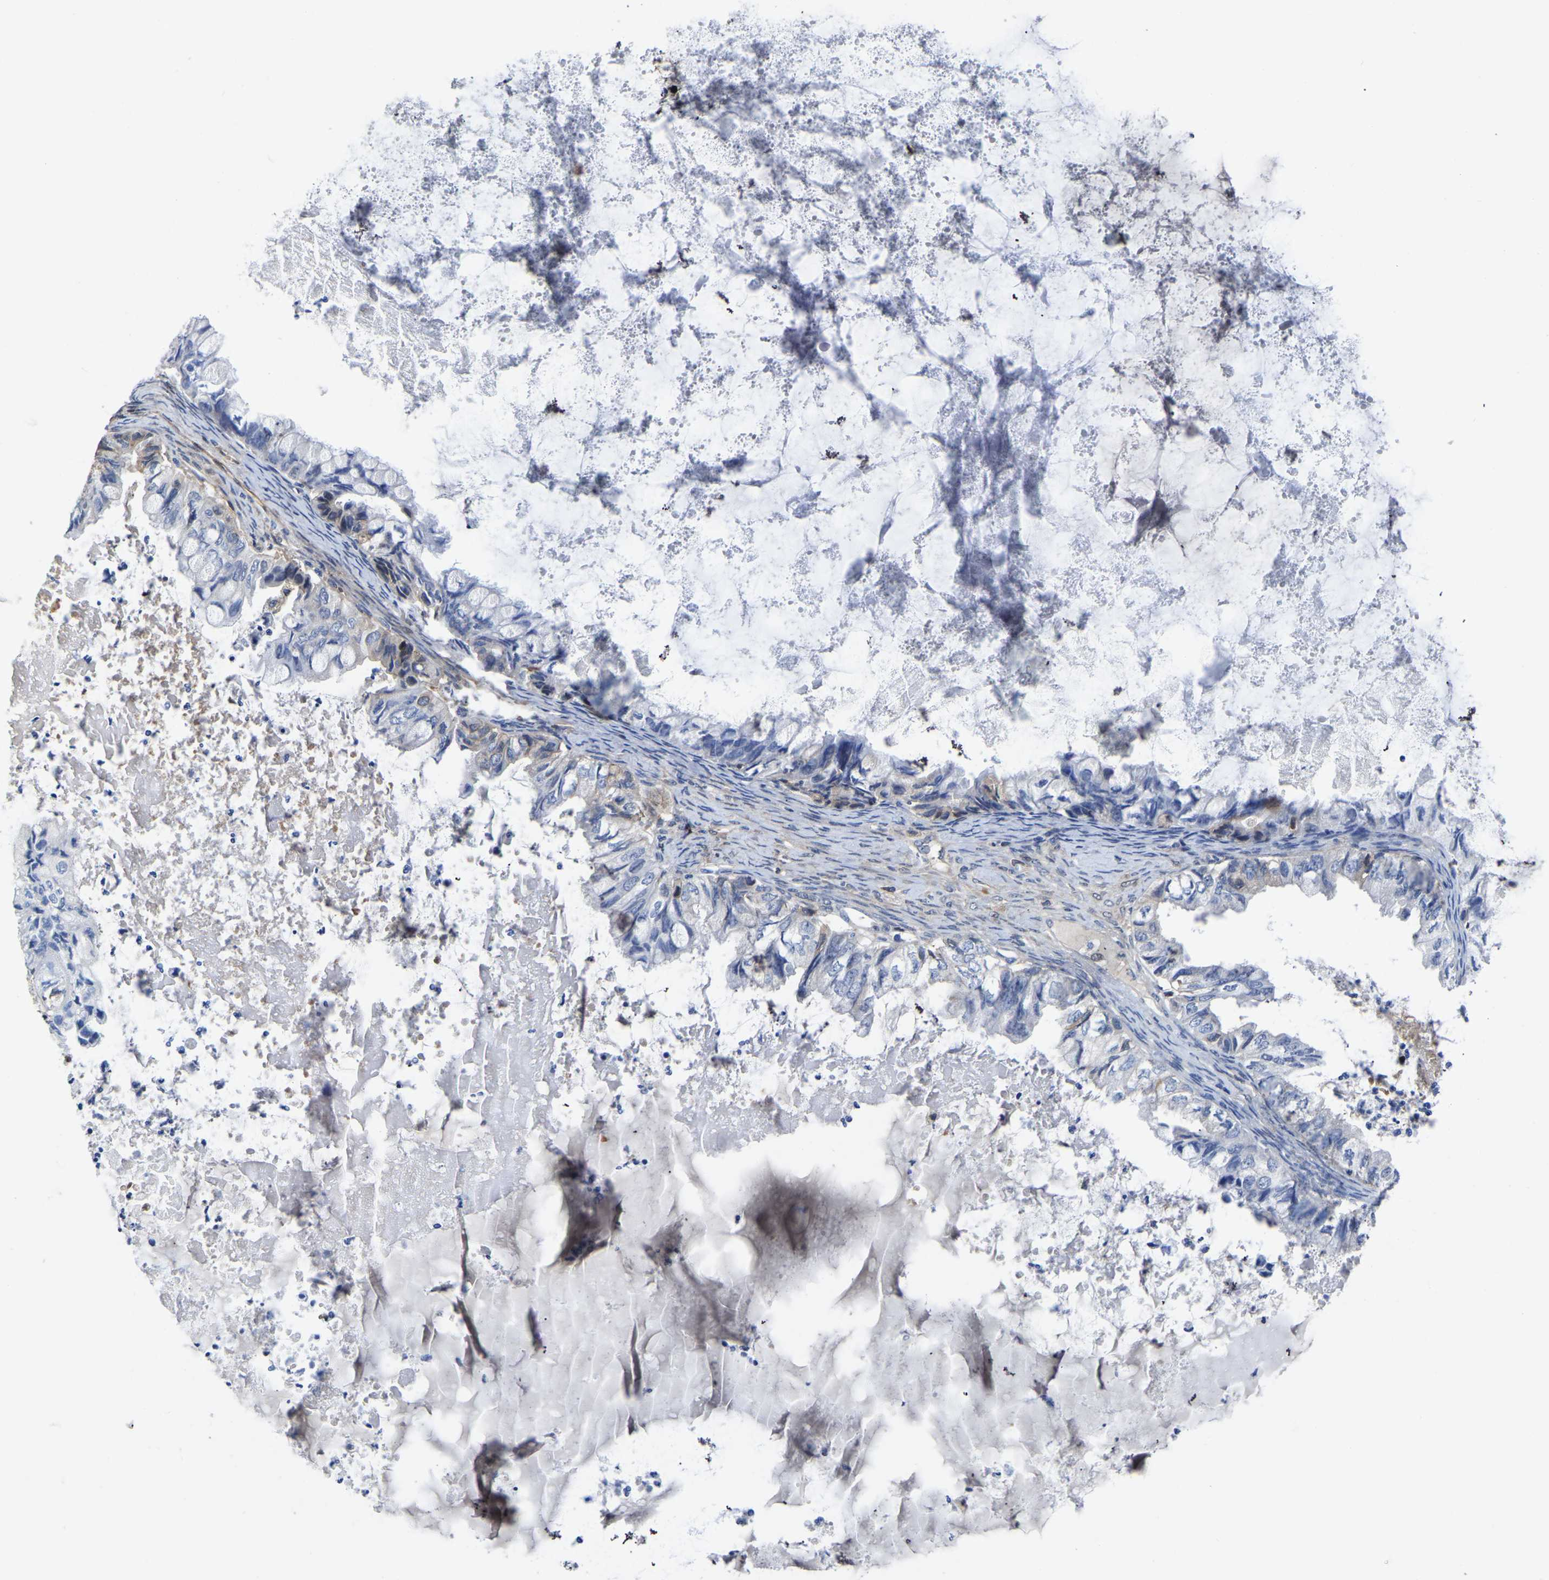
{"staining": {"intensity": "negative", "quantity": "none", "location": "none"}, "tissue": "ovarian cancer", "cell_type": "Tumor cells", "image_type": "cancer", "snomed": [{"axis": "morphology", "description": "Cystadenocarcinoma, mucinous, NOS"}, {"axis": "topography", "description": "Ovary"}], "caption": "Tumor cells are negative for protein expression in human ovarian cancer (mucinous cystadenocarcinoma).", "gene": "ATG2B", "patient": {"sex": "female", "age": 80}}